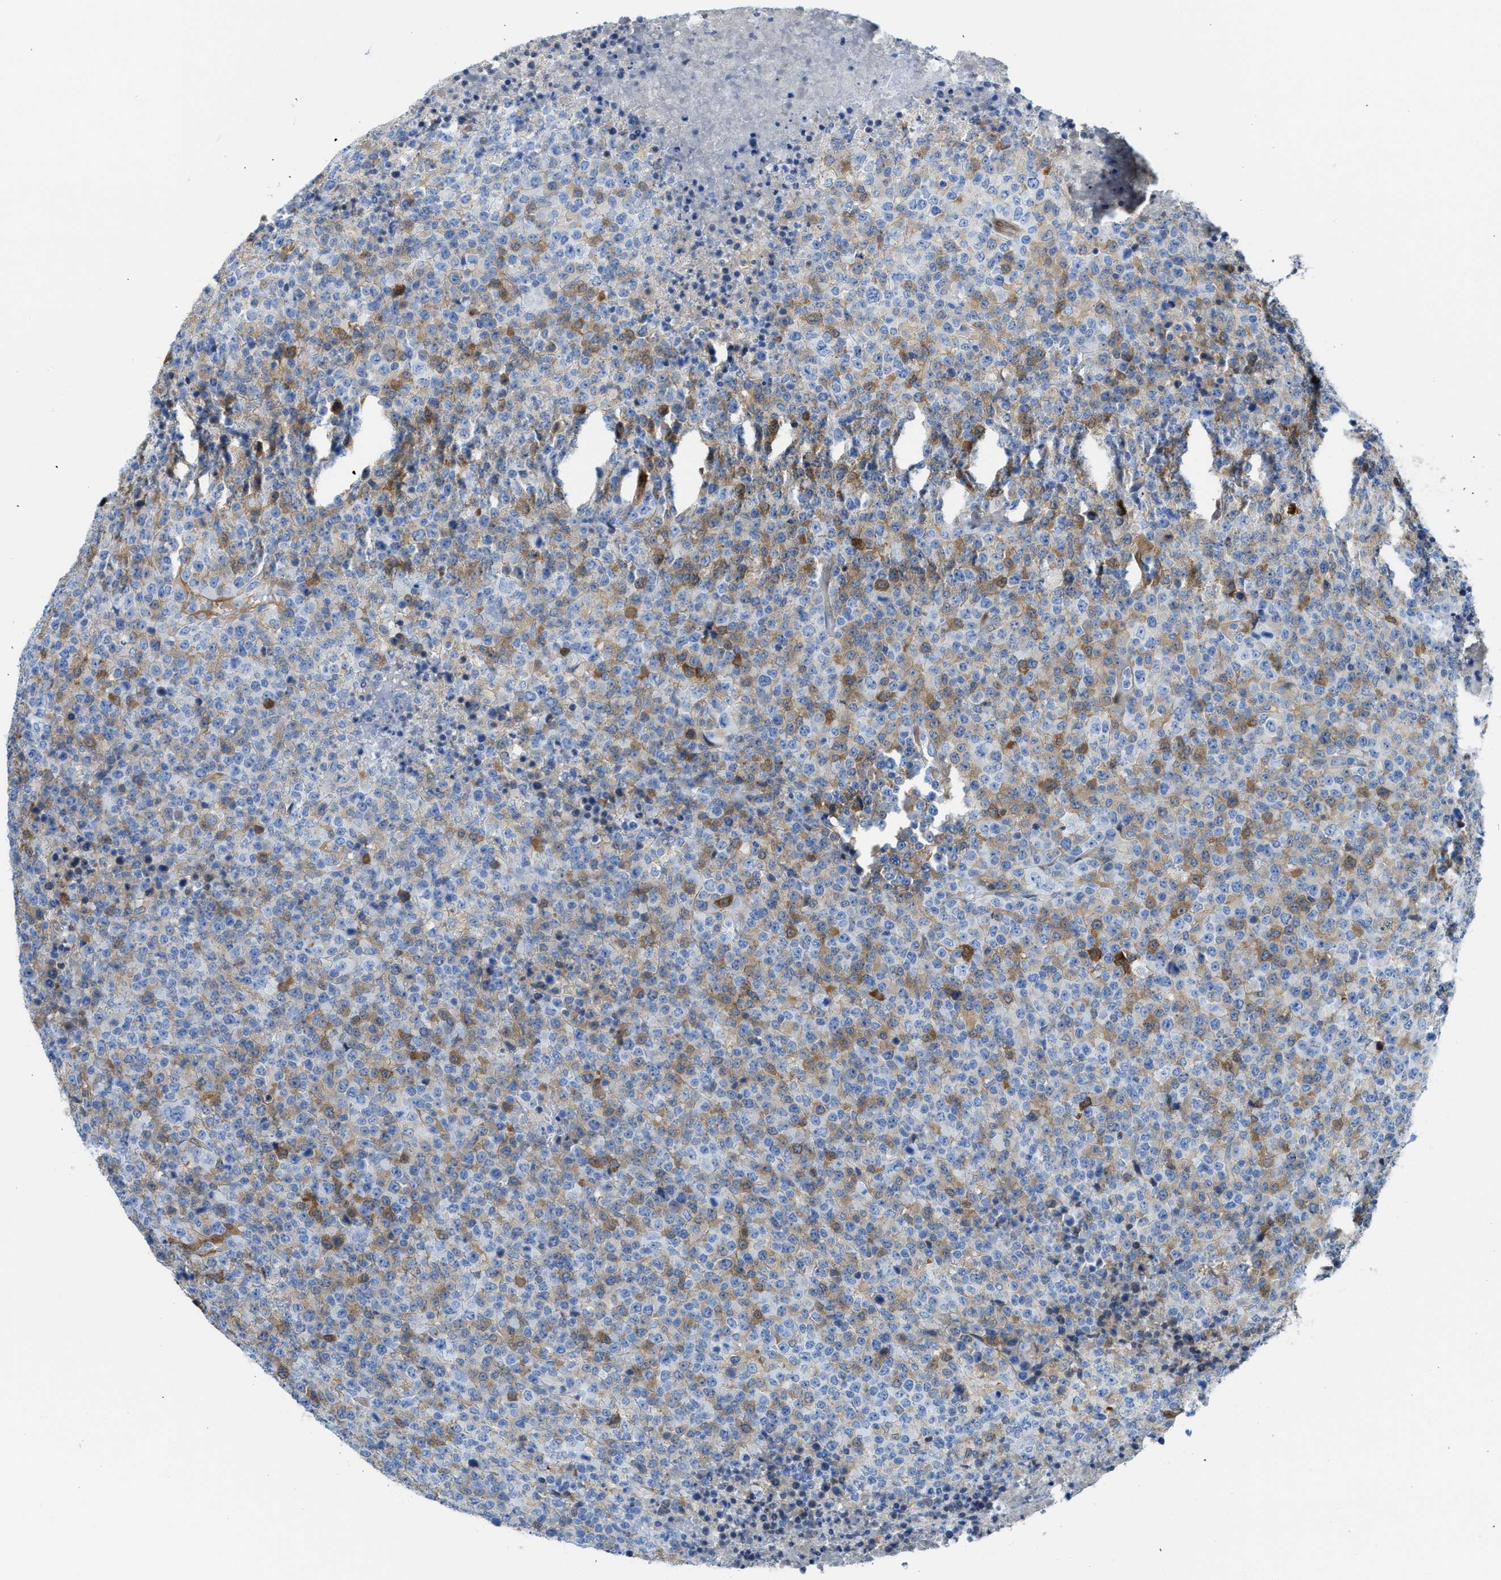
{"staining": {"intensity": "moderate", "quantity": "<25%", "location": "cytoplasmic/membranous"}, "tissue": "lymphoma", "cell_type": "Tumor cells", "image_type": "cancer", "snomed": [{"axis": "morphology", "description": "Malignant lymphoma, non-Hodgkin's type, High grade"}, {"axis": "topography", "description": "Lymph node"}], "caption": "Malignant lymphoma, non-Hodgkin's type (high-grade) stained with immunohistochemistry (IHC) shows moderate cytoplasmic/membranous staining in approximately <25% of tumor cells. Immunohistochemistry (ihc) stains the protein of interest in brown and the nuclei are stained blue.", "gene": "ASS1", "patient": {"sex": "male", "age": 13}}